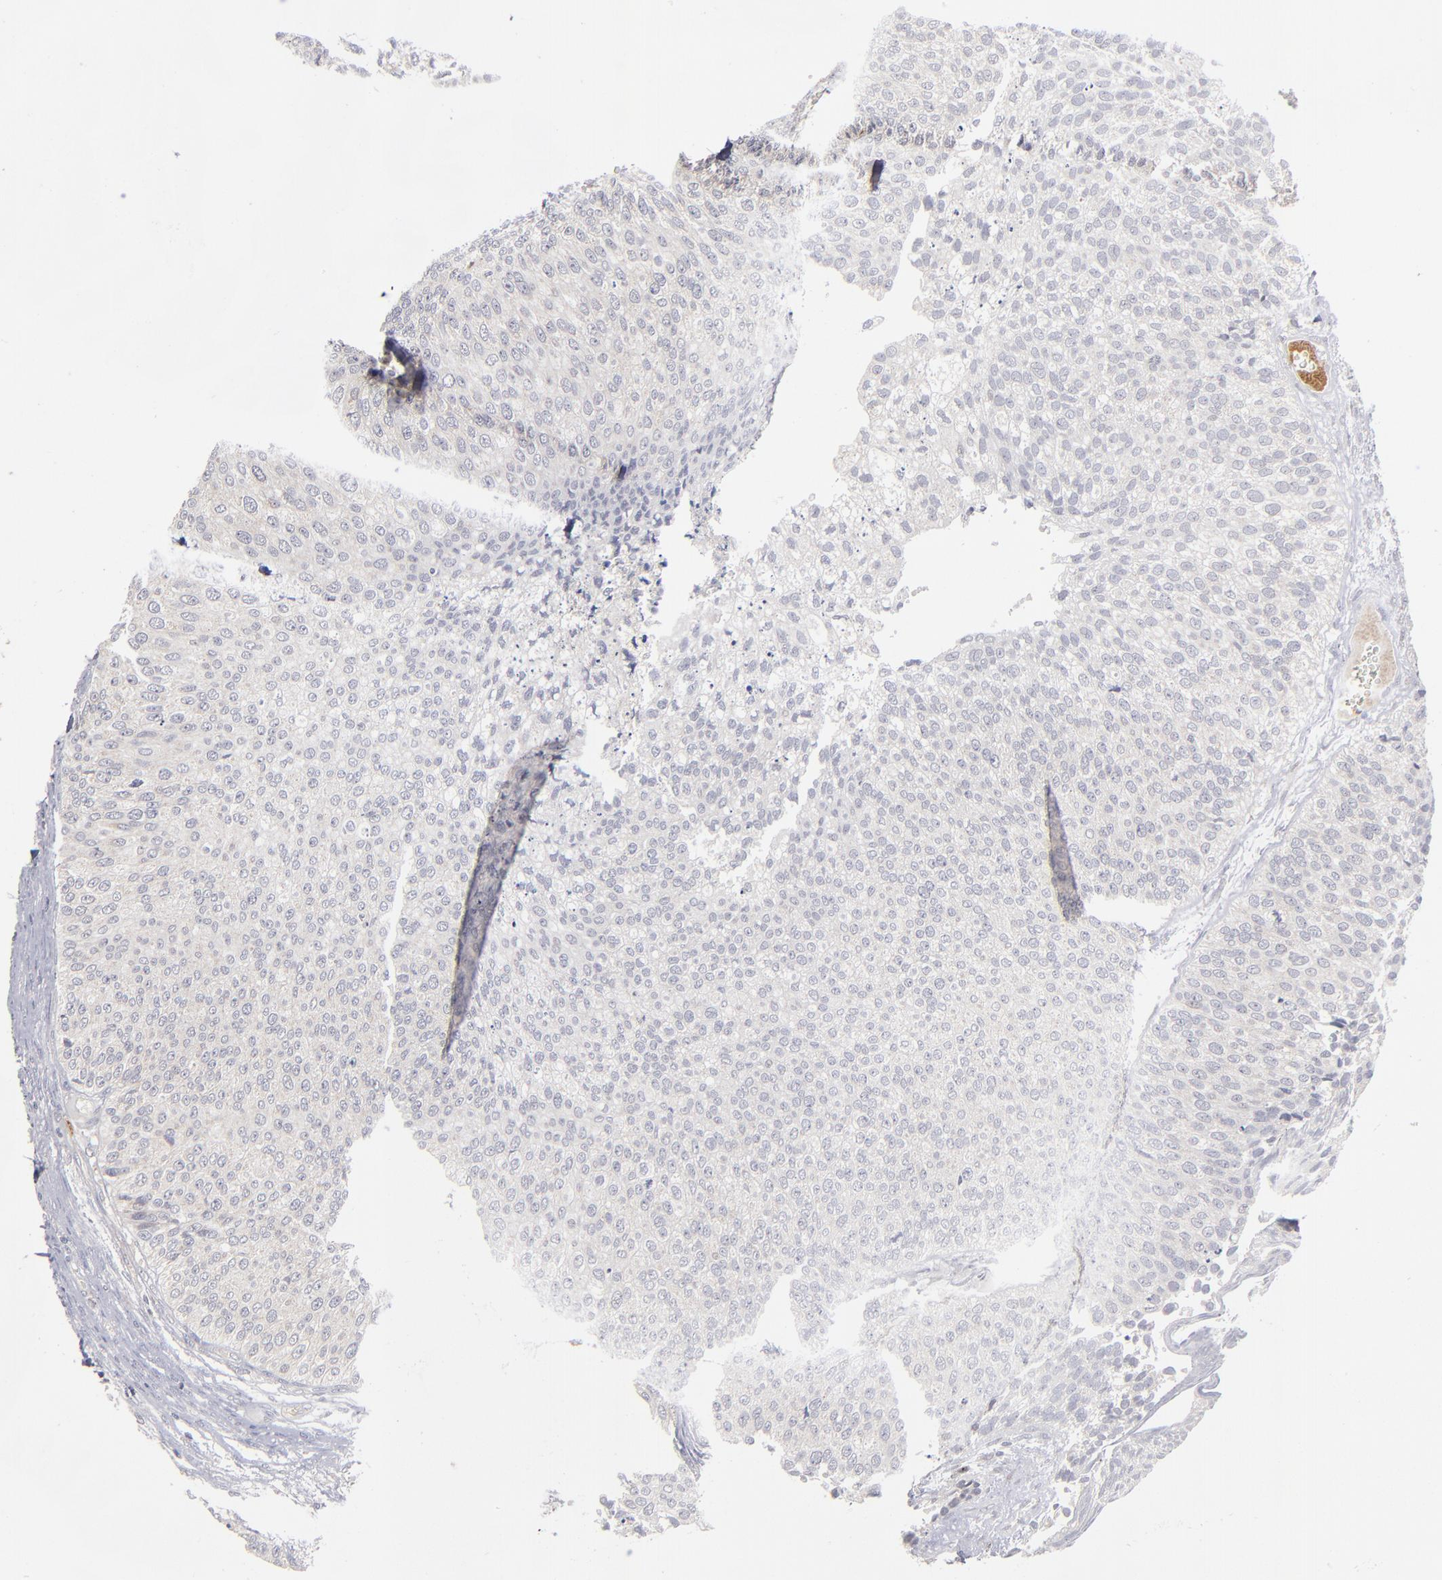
{"staining": {"intensity": "negative", "quantity": "none", "location": "none"}, "tissue": "urothelial cancer", "cell_type": "Tumor cells", "image_type": "cancer", "snomed": [{"axis": "morphology", "description": "Urothelial carcinoma, Low grade"}, {"axis": "topography", "description": "Urinary bladder"}], "caption": "Human urothelial cancer stained for a protein using immunohistochemistry reveals no positivity in tumor cells.", "gene": "EXD2", "patient": {"sex": "male", "age": 84}}